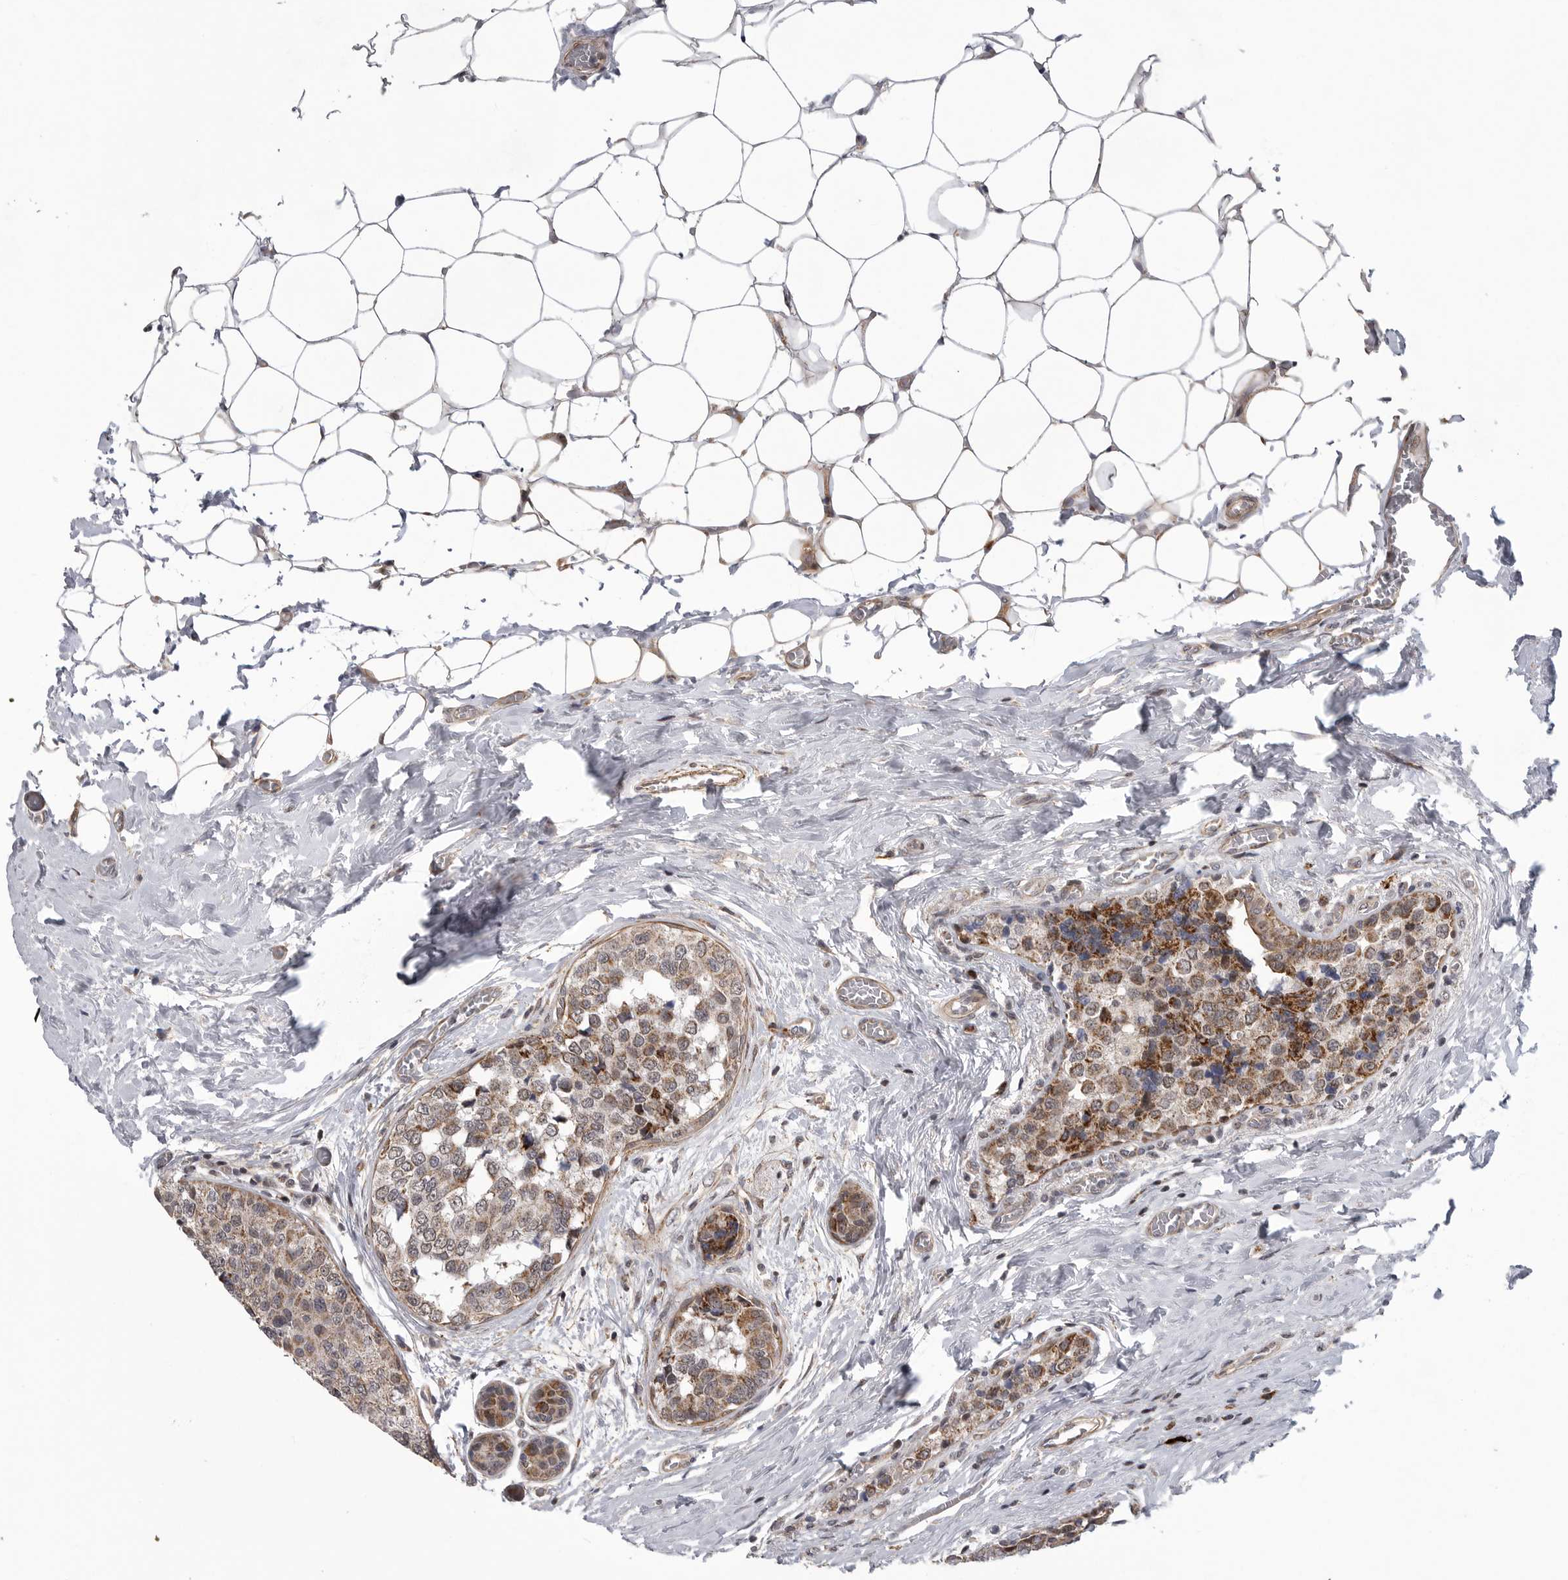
{"staining": {"intensity": "moderate", "quantity": ">75%", "location": "cytoplasmic/membranous"}, "tissue": "breast cancer", "cell_type": "Tumor cells", "image_type": "cancer", "snomed": [{"axis": "morphology", "description": "Normal tissue, NOS"}, {"axis": "morphology", "description": "Duct carcinoma"}, {"axis": "topography", "description": "Breast"}], "caption": "Immunohistochemistry (IHC) image of breast cancer (invasive ductal carcinoma) stained for a protein (brown), which exhibits medium levels of moderate cytoplasmic/membranous positivity in approximately >75% of tumor cells.", "gene": "TMPRSS11F", "patient": {"sex": "female", "age": 43}}